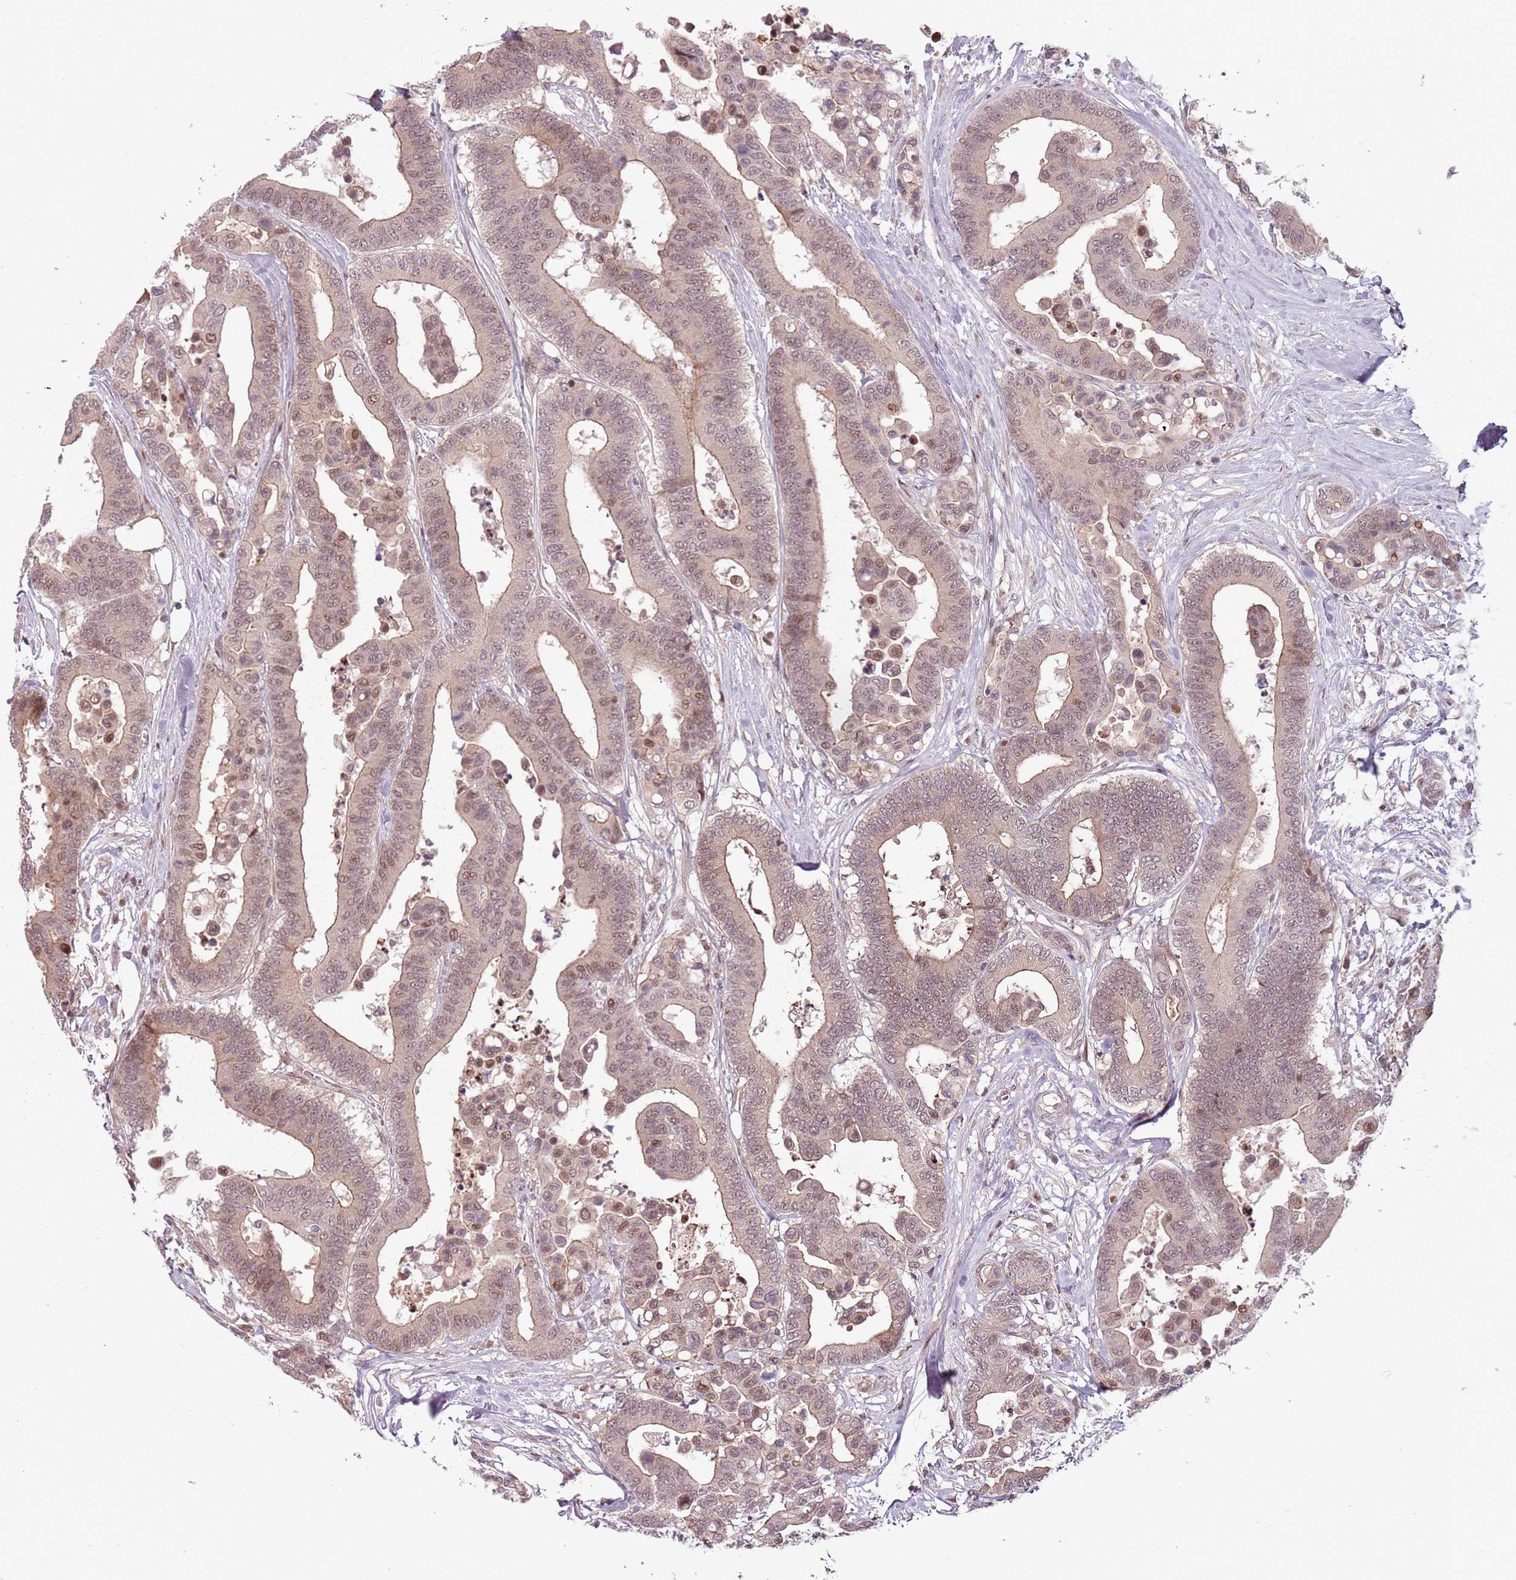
{"staining": {"intensity": "moderate", "quantity": ">75%", "location": "cytoplasmic/membranous,nuclear"}, "tissue": "colorectal cancer", "cell_type": "Tumor cells", "image_type": "cancer", "snomed": [{"axis": "morphology", "description": "Adenocarcinoma, NOS"}, {"axis": "topography", "description": "Colon"}], "caption": "IHC of adenocarcinoma (colorectal) displays medium levels of moderate cytoplasmic/membranous and nuclear staining in about >75% of tumor cells.", "gene": "ADGRG1", "patient": {"sex": "male", "age": 82}}